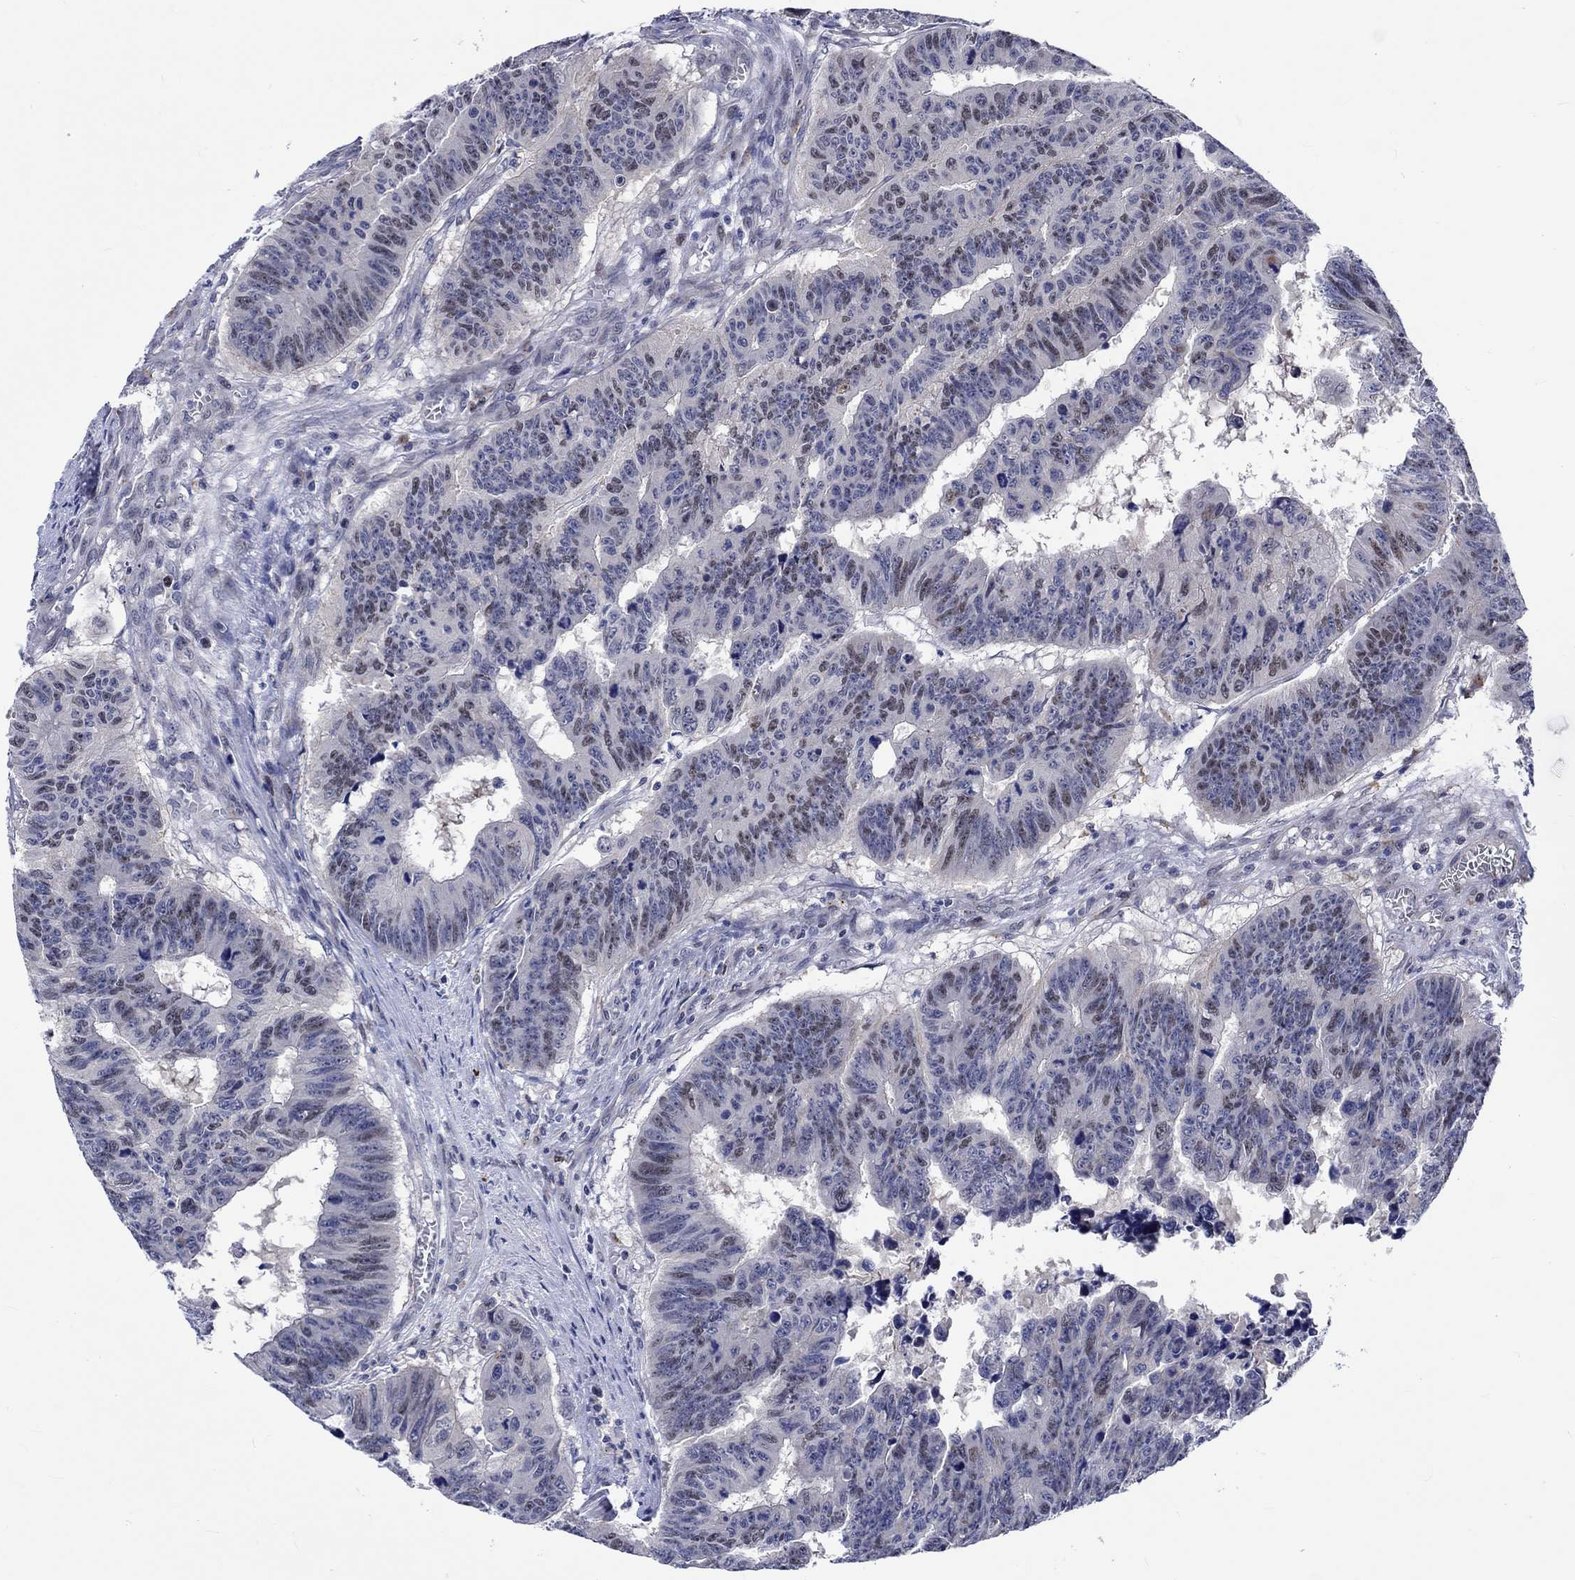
{"staining": {"intensity": "moderate", "quantity": "<25%", "location": "nuclear"}, "tissue": "colorectal cancer", "cell_type": "Tumor cells", "image_type": "cancer", "snomed": [{"axis": "morphology", "description": "Adenocarcinoma, NOS"}, {"axis": "topography", "description": "Appendix"}, {"axis": "topography", "description": "Colon"}, {"axis": "topography", "description": "Cecum"}, {"axis": "topography", "description": "Colon asc"}], "caption": "IHC (DAB (3,3'-diaminobenzidine)) staining of colorectal cancer (adenocarcinoma) displays moderate nuclear protein expression in about <25% of tumor cells. The staining was performed using DAB (3,3'-diaminobenzidine), with brown indicating positive protein expression. Nuclei are stained blue with hematoxylin.", "gene": "E2F8", "patient": {"sex": "female", "age": 85}}